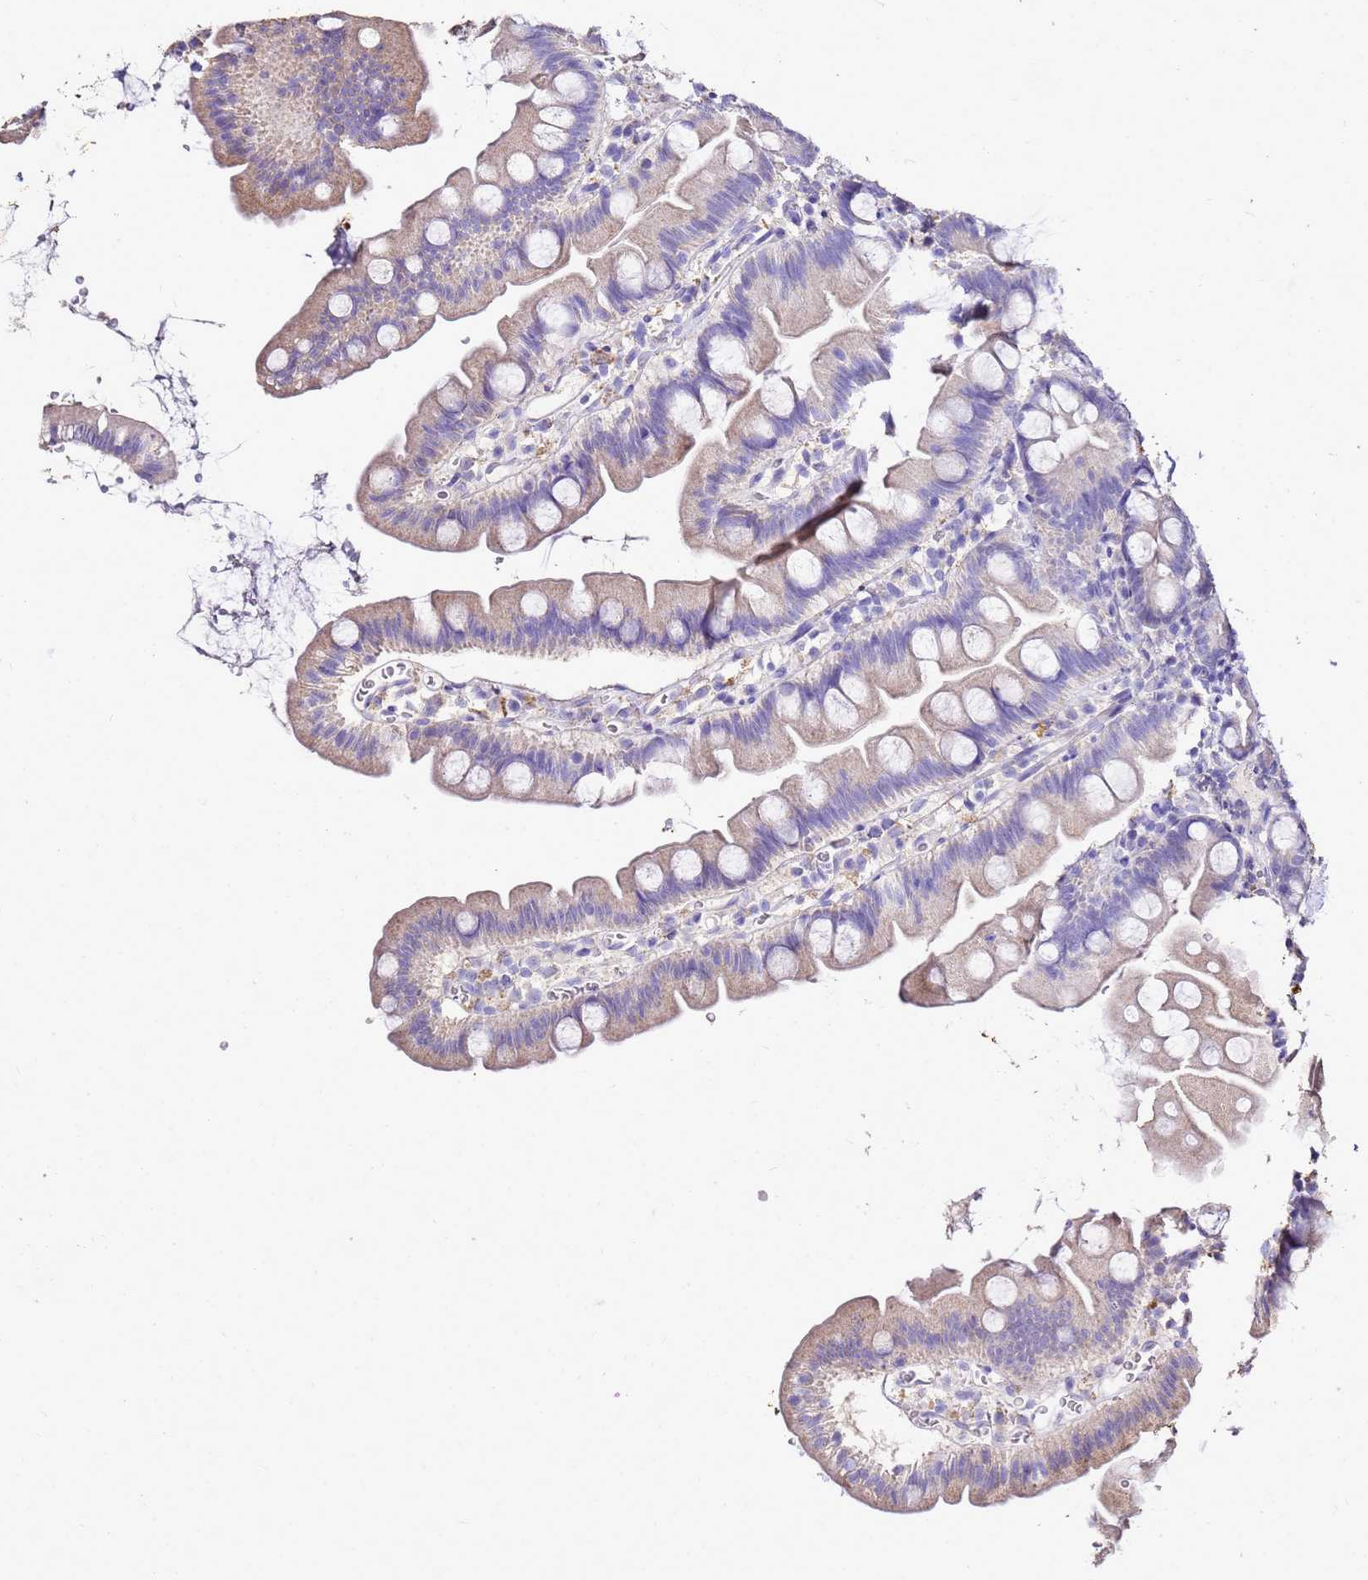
{"staining": {"intensity": "weak", "quantity": "<25%", "location": "cytoplasmic/membranous"}, "tissue": "small intestine", "cell_type": "Glandular cells", "image_type": "normal", "snomed": [{"axis": "morphology", "description": "Normal tissue, NOS"}, {"axis": "topography", "description": "Small intestine"}], "caption": "Immunohistochemistry photomicrograph of benign small intestine: human small intestine stained with DAB exhibits no significant protein staining in glandular cells.", "gene": "S100A2", "patient": {"sex": "female", "age": 68}}